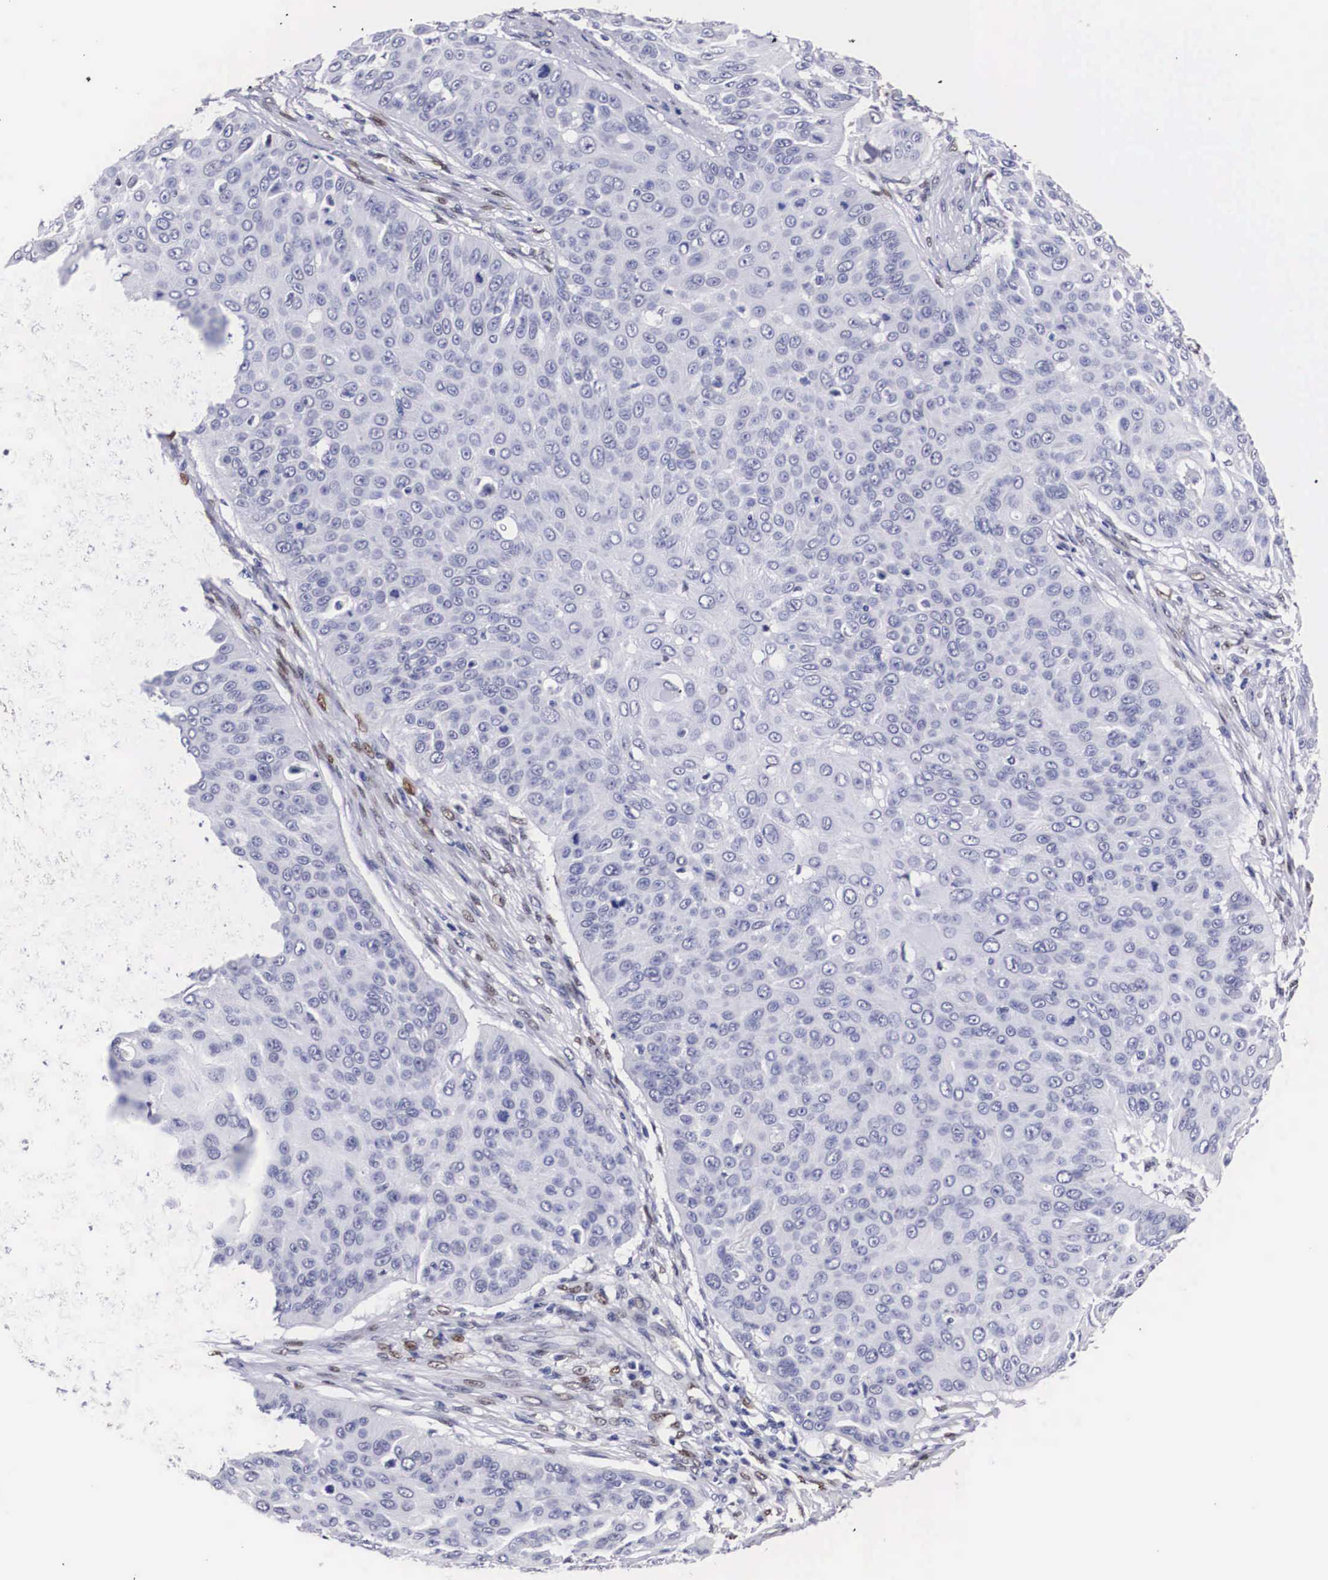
{"staining": {"intensity": "negative", "quantity": "none", "location": "none"}, "tissue": "skin cancer", "cell_type": "Tumor cells", "image_type": "cancer", "snomed": [{"axis": "morphology", "description": "Squamous cell carcinoma, NOS"}, {"axis": "topography", "description": "Skin"}], "caption": "This is an immunohistochemistry micrograph of human skin cancer. There is no positivity in tumor cells.", "gene": "KHDRBS3", "patient": {"sex": "male", "age": 82}}